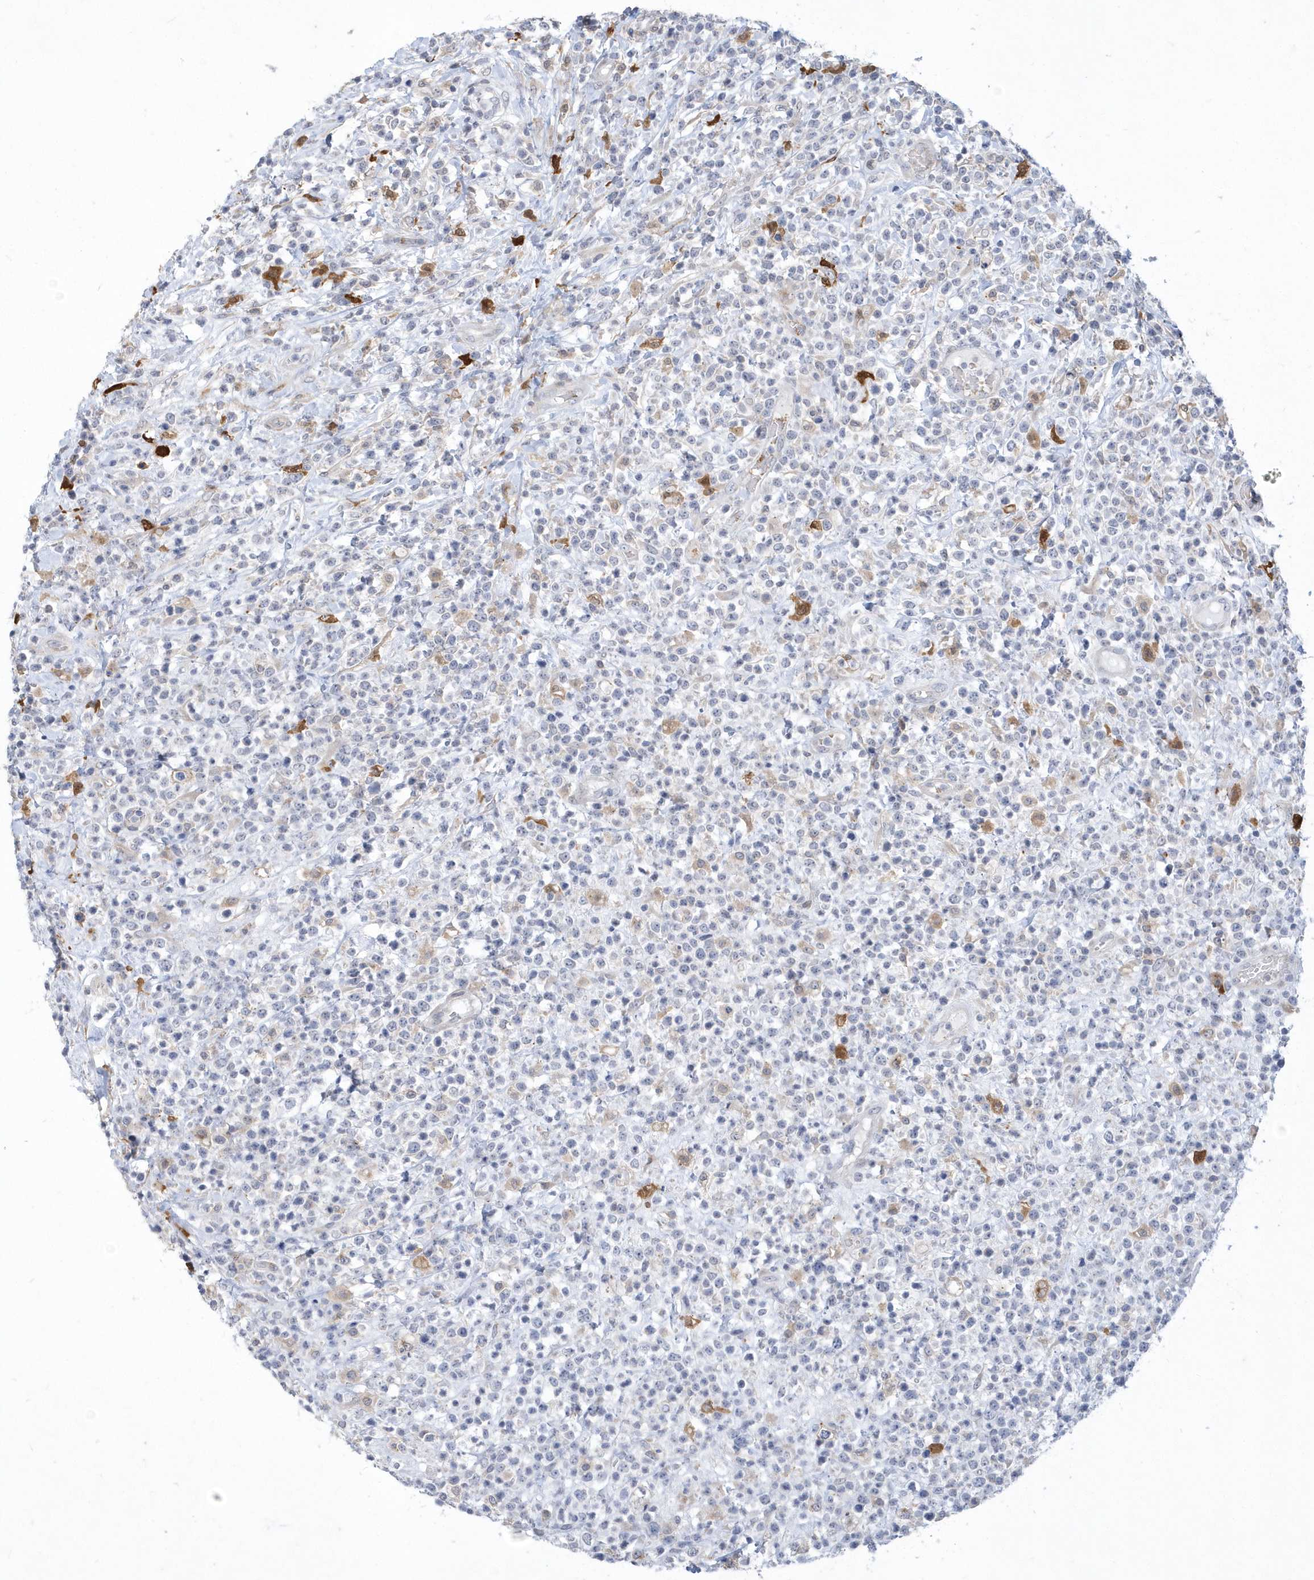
{"staining": {"intensity": "negative", "quantity": "none", "location": "none"}, "tissue": "lymphoma", "cell_type": "Tumor cells", "image_type": "cancer", "snomed": [{"axis": "morphology", "description": "Malignant lymphoma, non-Hodgkin's type, High grade"}, {"axis": "topography", "description": "Colon"}], "caption": "High power microscopy photomicrograph of an immunohistochemistry (IHC) image of malignant lymphoma, non-Hodgkin's type (high-grade), revealing no significant staining in tumor cells. Brightfield microscopy of immunohistochemistry stained with DAB (brown) and hematoxylin (blue), captured at high magnification.", "gene": "TSPEAR", "patient": {"sex": "female", "age": 53}}